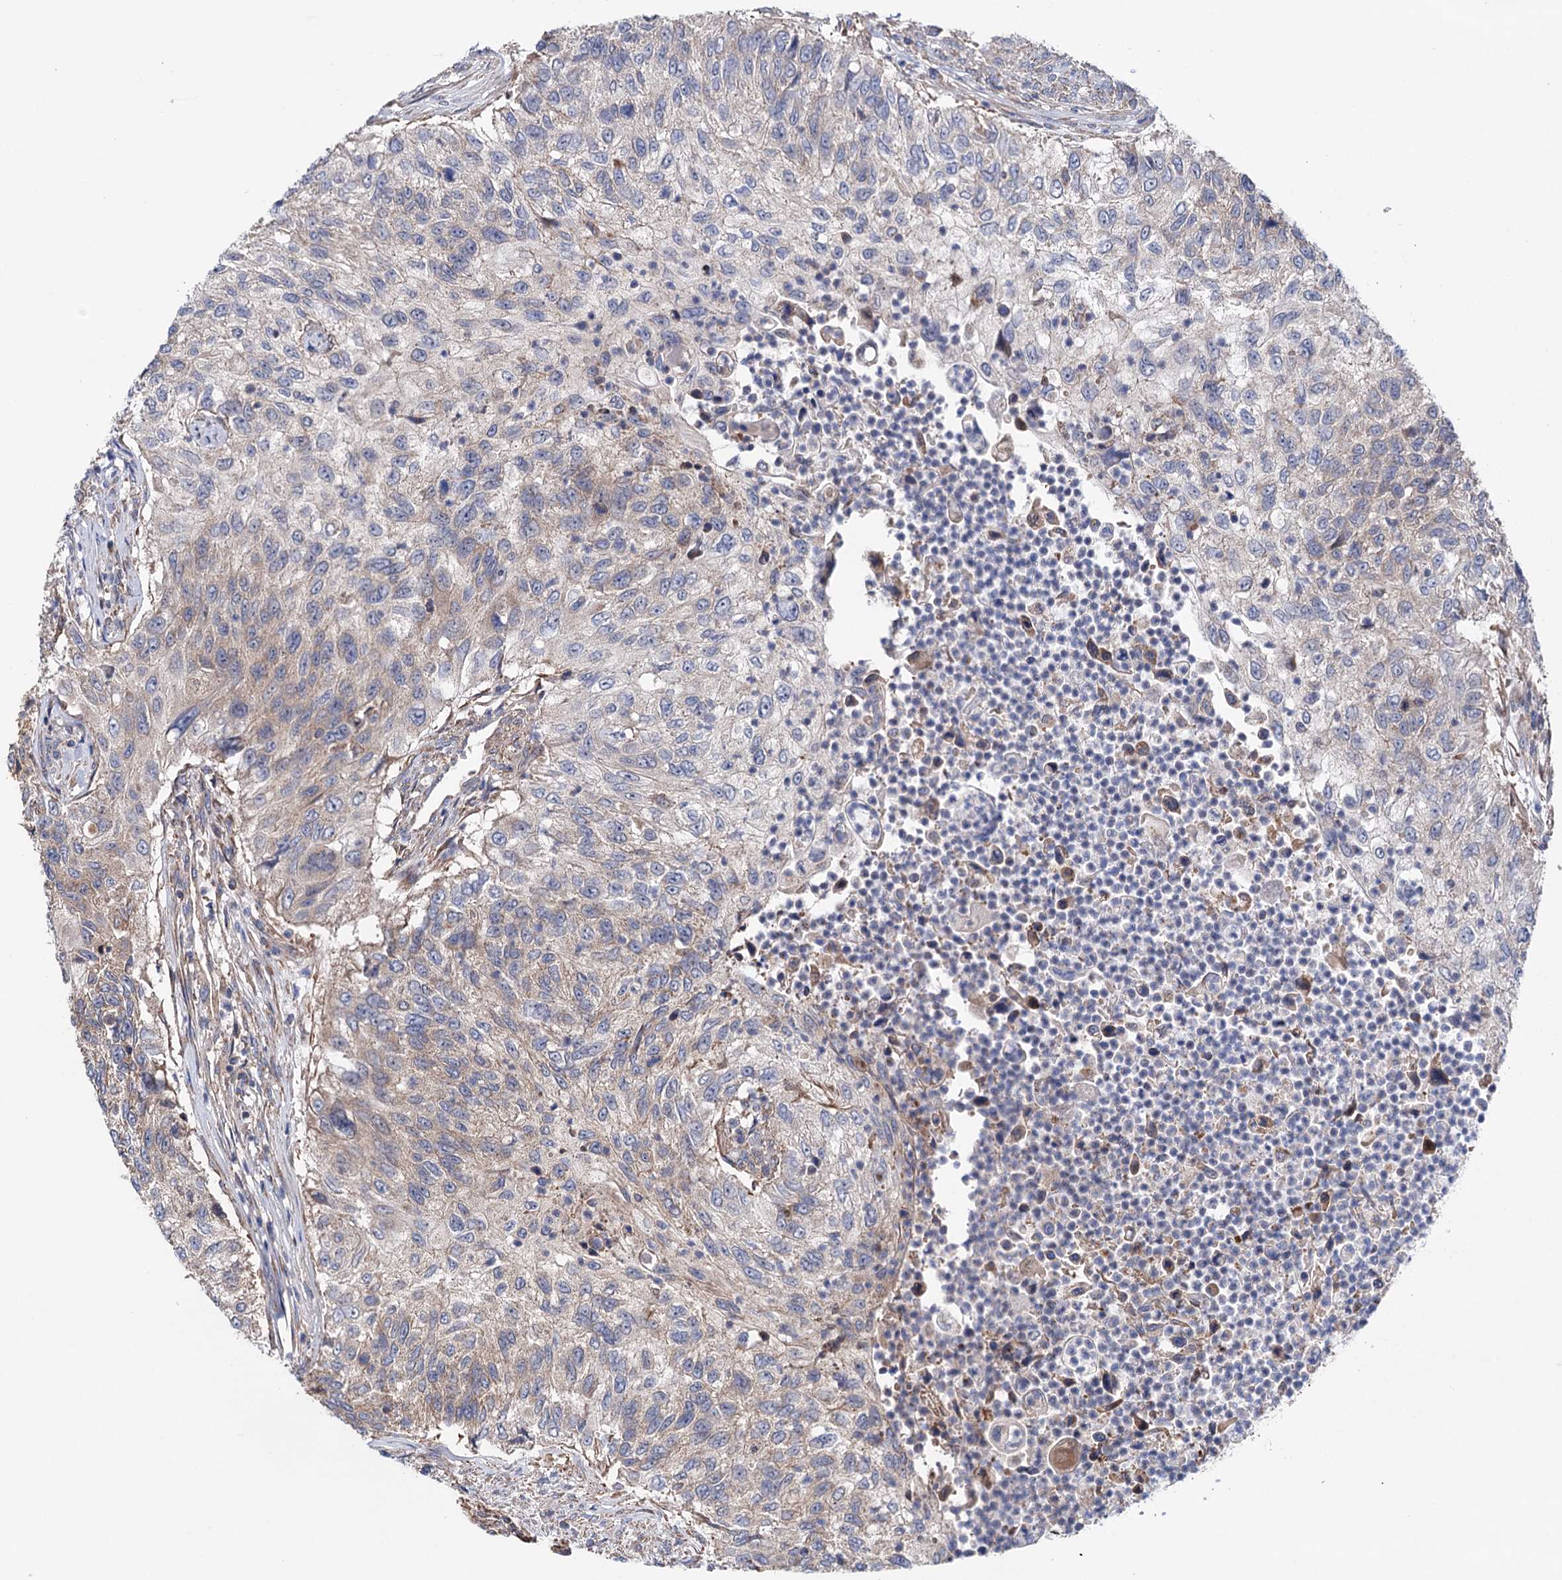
{"staining": {"intensity": "weak", "quantity": "<25%", "location": "cytoplasmic/membranous"}, "tissue": "urothelial cancer", "cell_type": "Tumor cells", "image_type": "cancer", "snomed": [{"axis": "morphology", "description": "Urothelial carcinoma, High grade"}, {"axis": "topography", "description": "Urinary bladder"}], "caption": "A high-resolution image shows IHC staining of high-grade urothelial carcinoma, which exhibits no significant positivity in tumor cells.", "gene": "SUCLA2", "patient": {"sex": "female", "age": 60}}